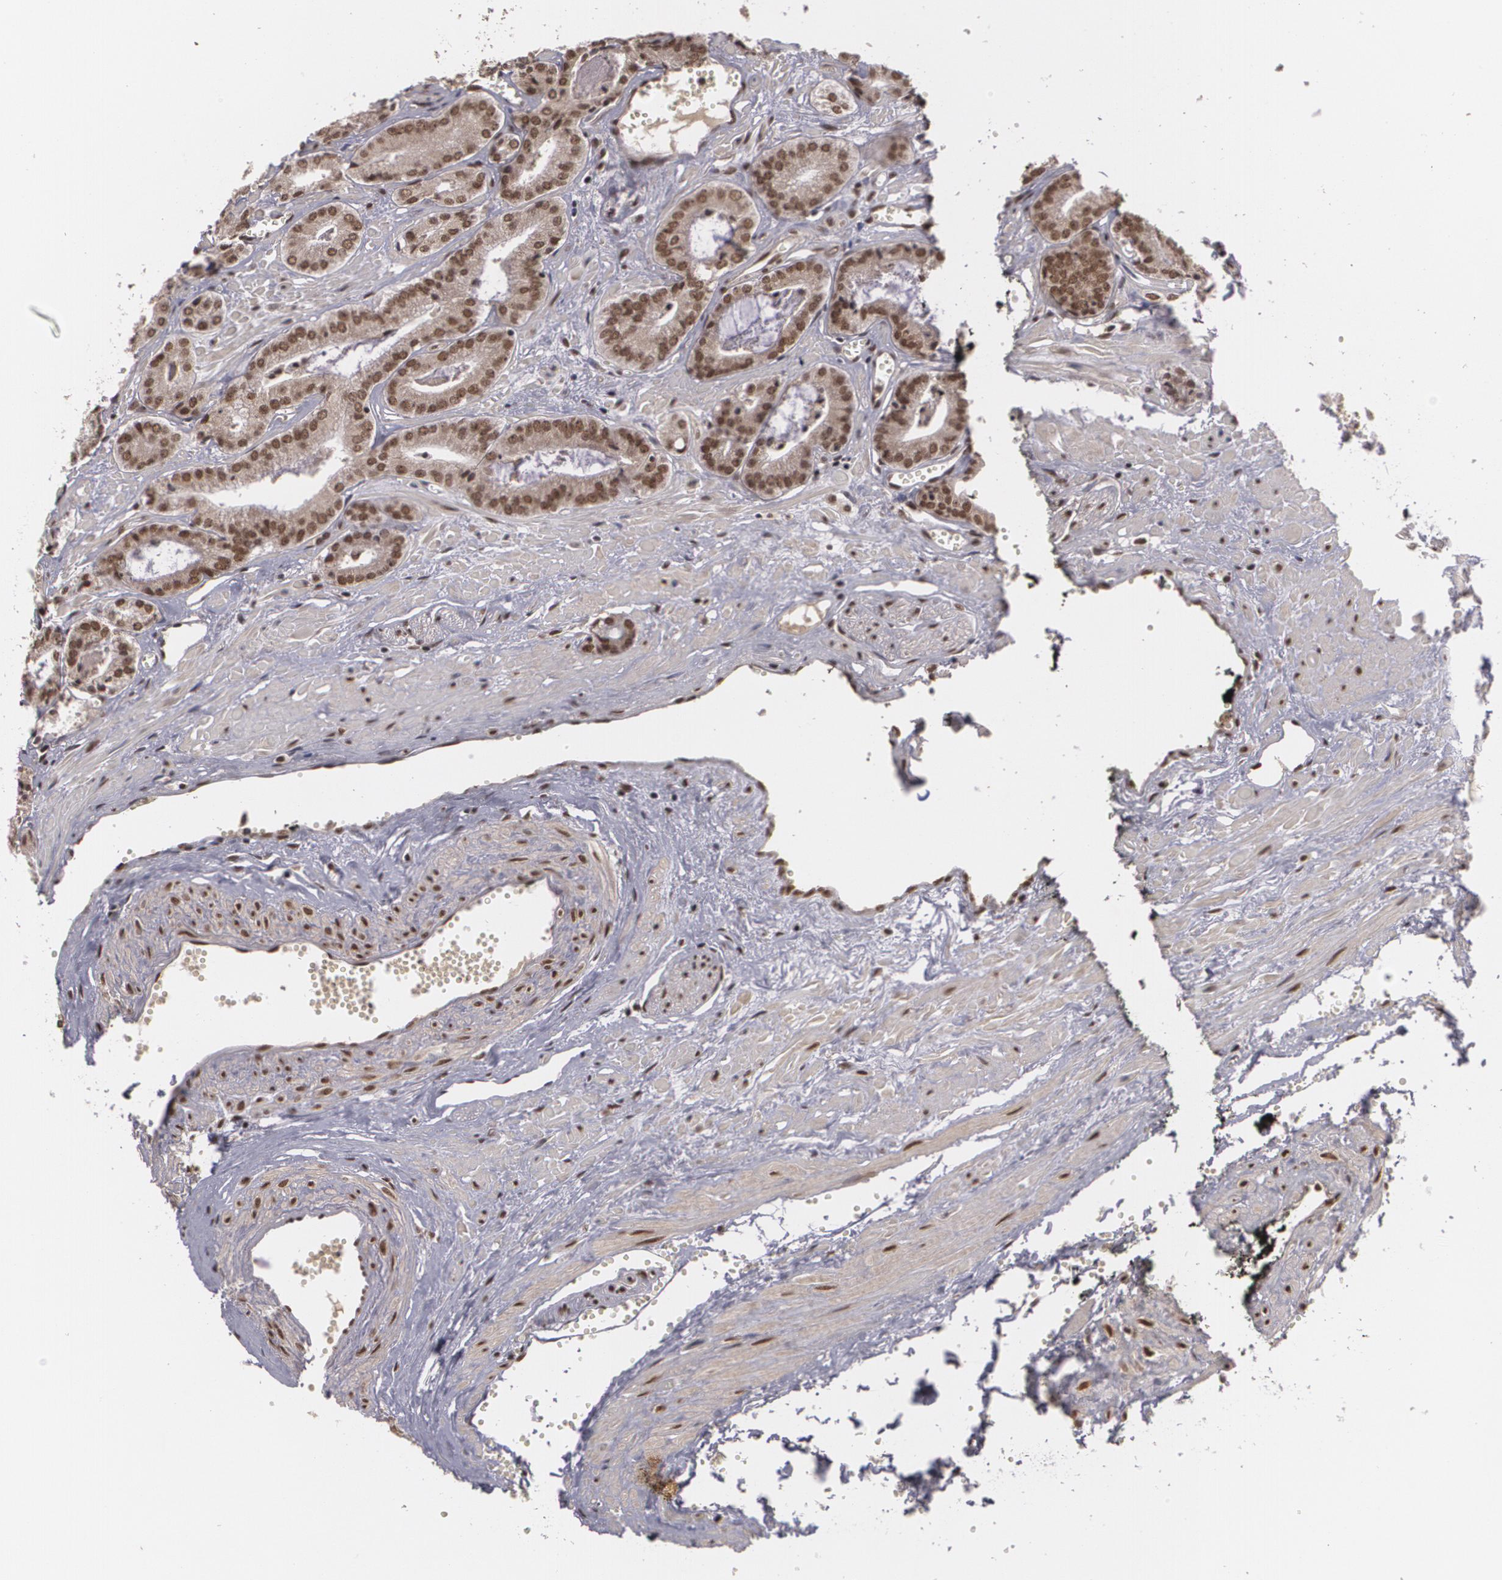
{"staining": {"intensity": "moderate", "quantity": ">75%", "location": "nuclear"}, "tissue": "prostate cancer", "cell_type": "Tumor cells", "image_type": "cancer", "snomed": [{"axis": "morphology", "description": "Adenocarcinoma, High grade"}, {"axis": "topography", "description": "Prostate"}], "caption": "About >75% of tumor cells in human prostate cancer demonstrate moderate nuclear protein expression as visualized by brown immunohistochemical staining.", "gene": "RXRB", "patient": {"sex": "male", "age": 56}}